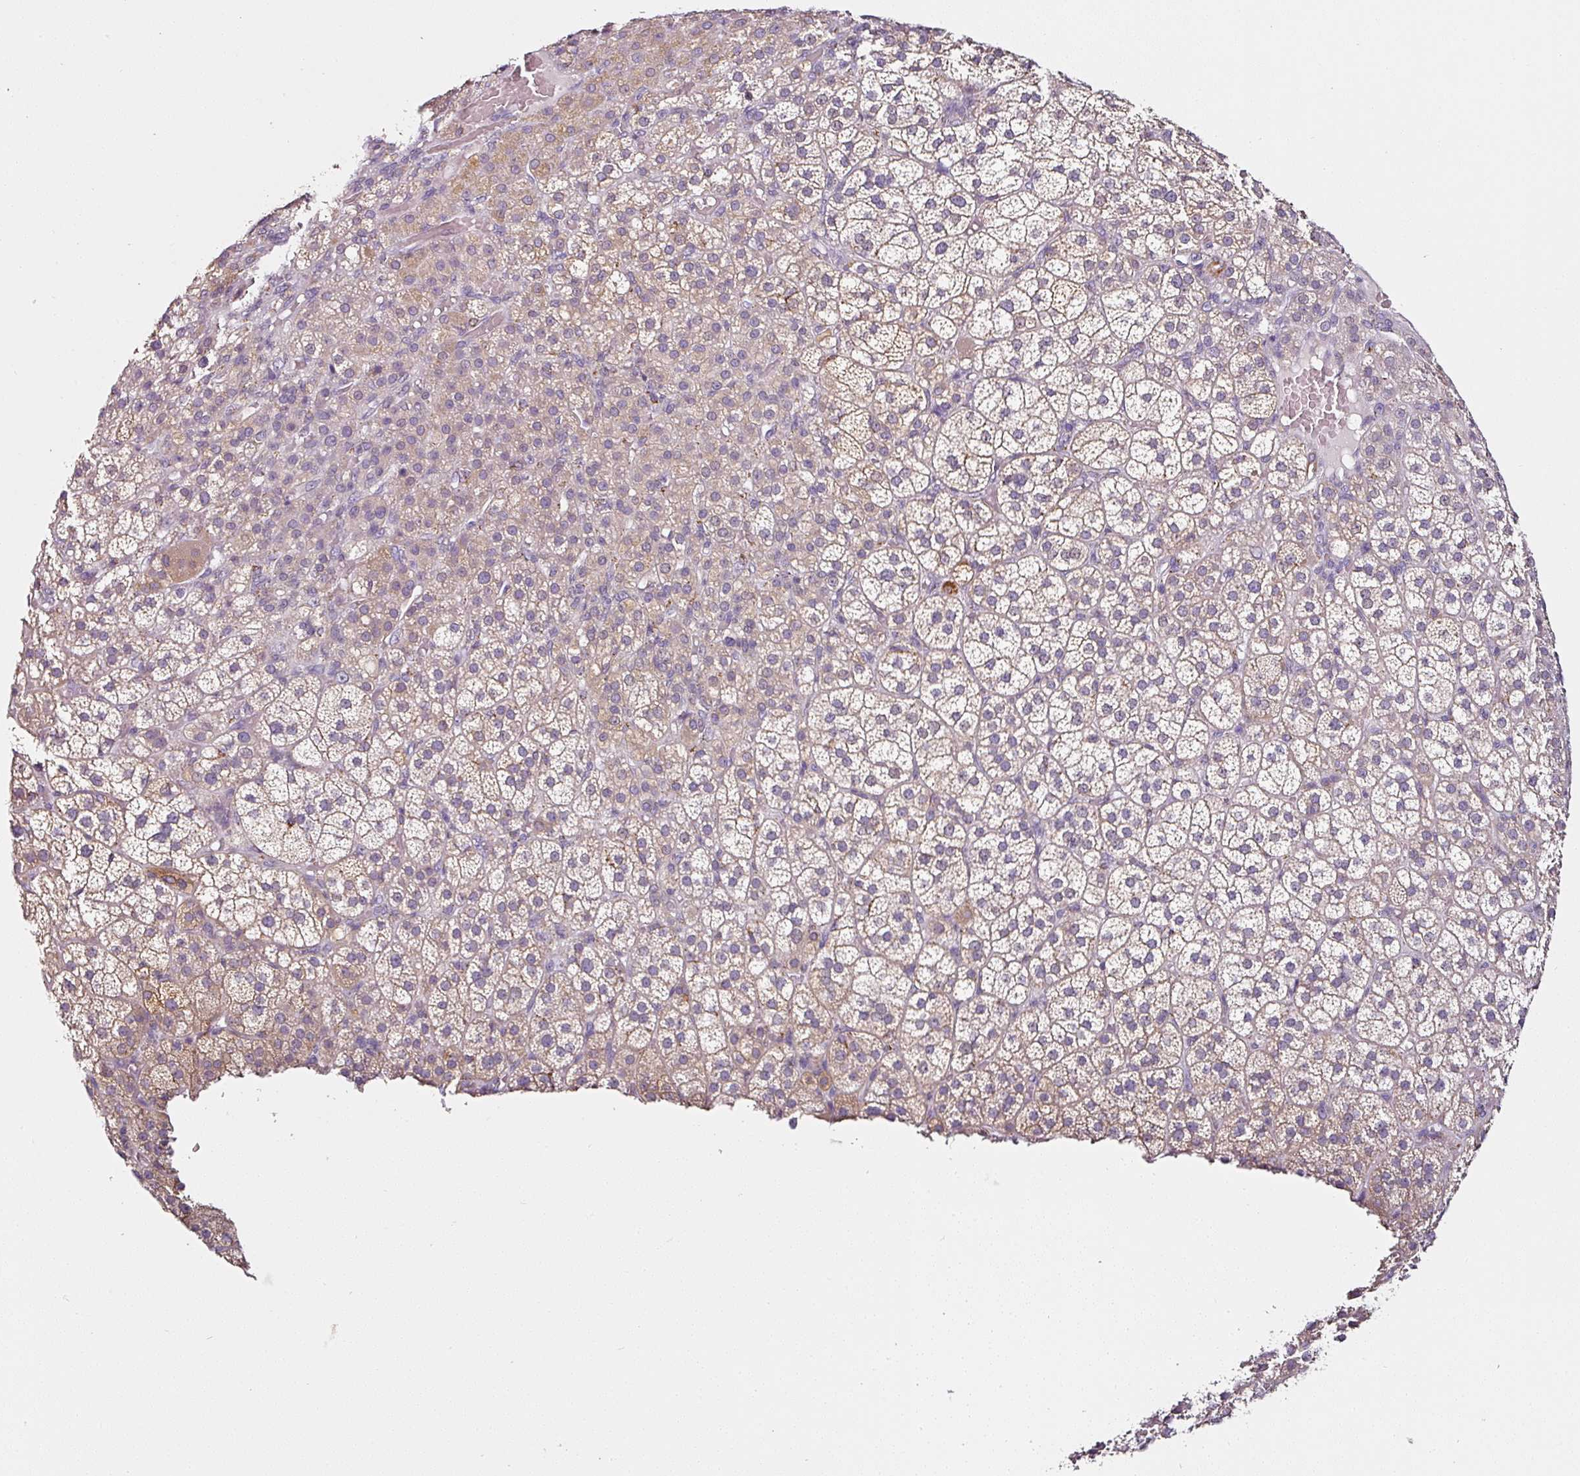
{"staining": {"intensity": "weak", "quantity": ">75%", "location": "cytoplasmic/membranous"}, "tissue": "adrenal gland", "cell_type": "Glandular cells", "image_type": "normal", "snomed": [{"axis": "morphology", "description": "Normal tissue, NOS"}, {"axis": "topography", "description": "Adrenal gland"}], "caption": "Normal adrenal gland was stained to show a protein in brown. There is low levels of weak cytoplasmic/membranous positivity in approximately >75% of glandular cells. (DAB (3,3'-diaminobenzidine) IHC, brown staining for protein, blue staining for nuclei).", "gene": "CAP2", "patient": {"sex": "female", "age": 60}}